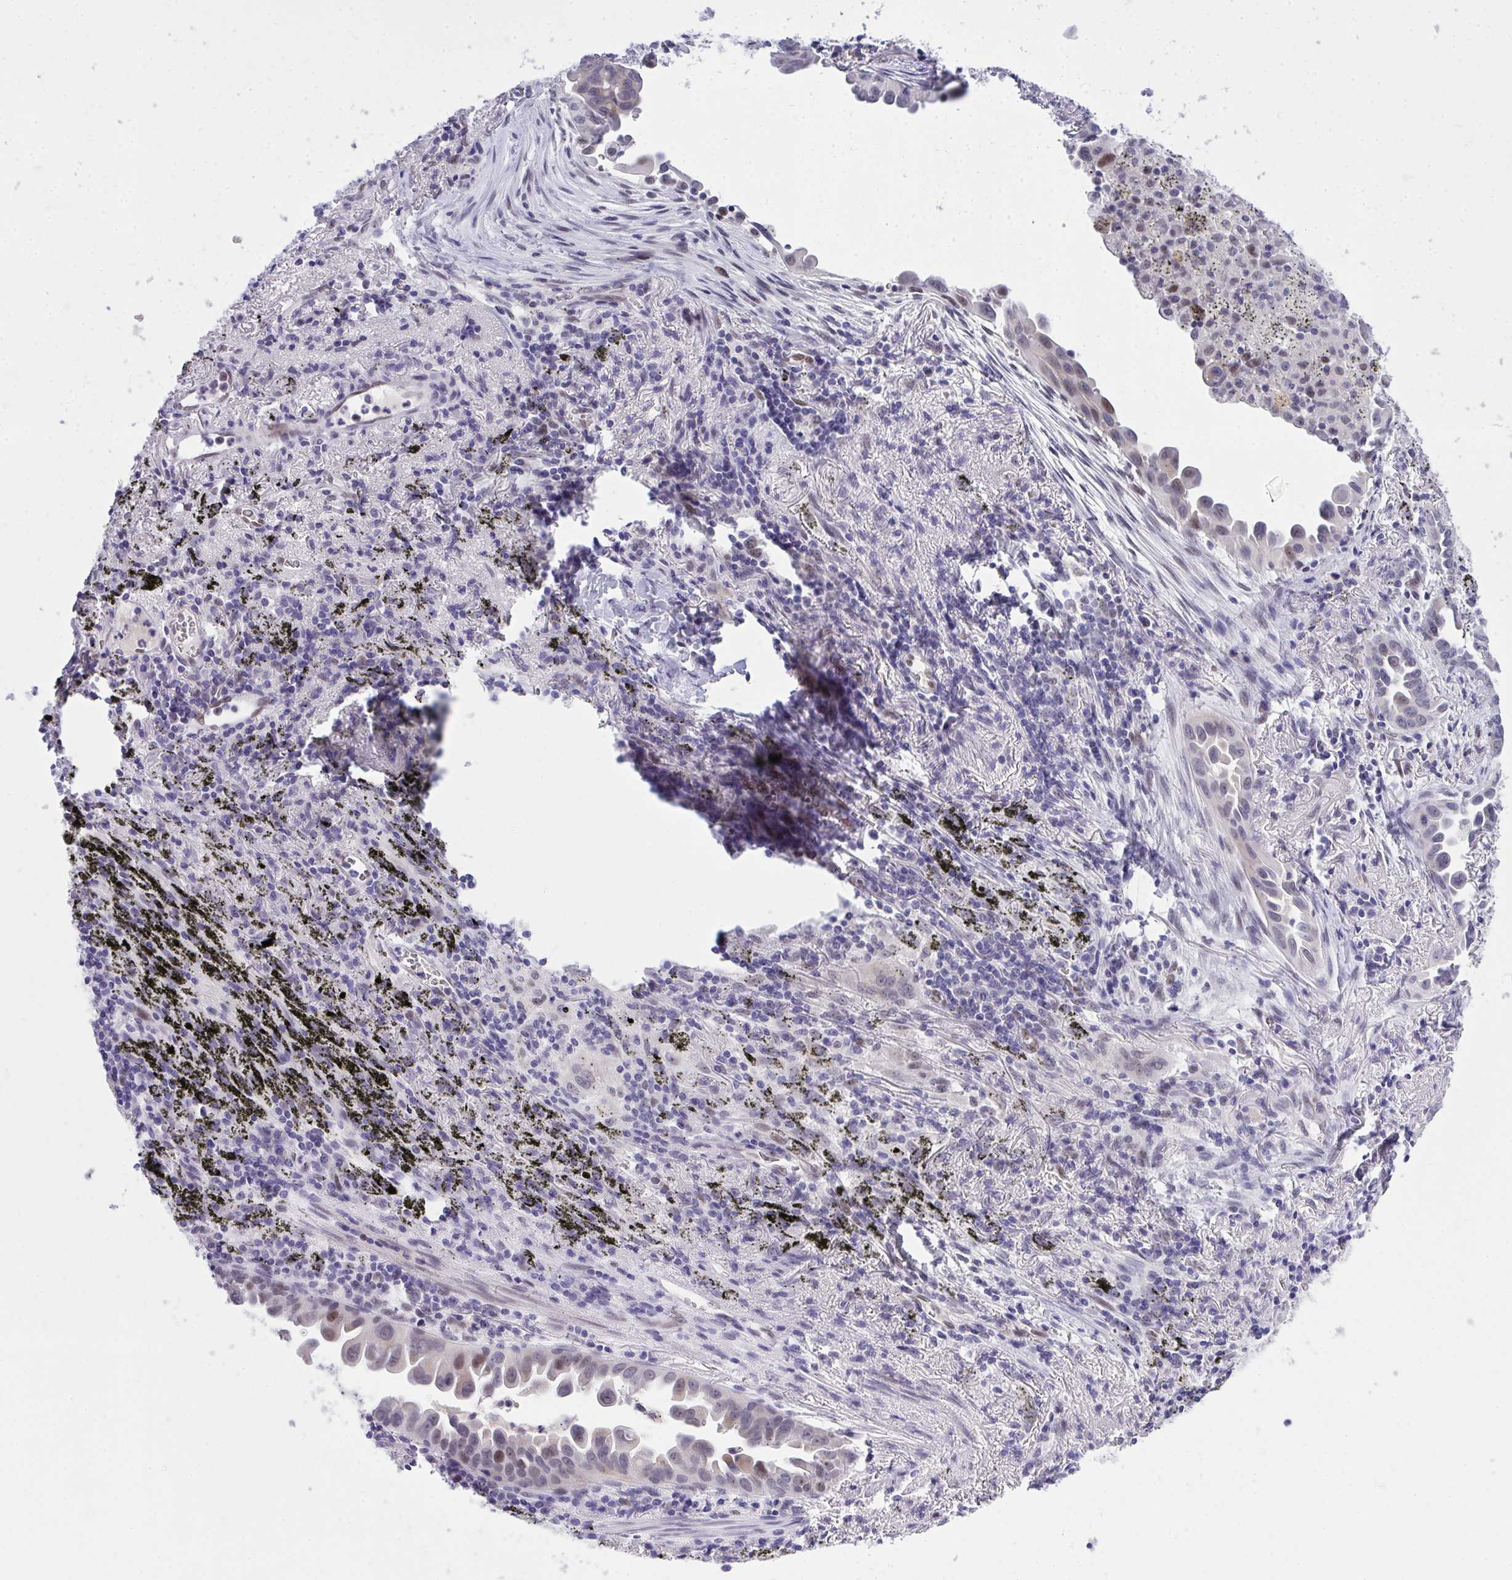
{"staining": {"intensity": "weak", "quantity": "25%-75%", "location": "nuclear"}, "tissue": "lung cancer", "cell_type": "Tumor cells", "image_type": "cancer", "snomed": [{"axis": "morphology", "description": "Adenocarcinoma, NOS"}, {"axis": "topography", "description": "Lung"}], "caption": "Weak nuclear staining is present in approximately 25%-75% of tumor cells in lung cancer. Nuclei are stained in blue.", "gene": "TEAD4", "patient": {"sex": "male", "age": 68}}